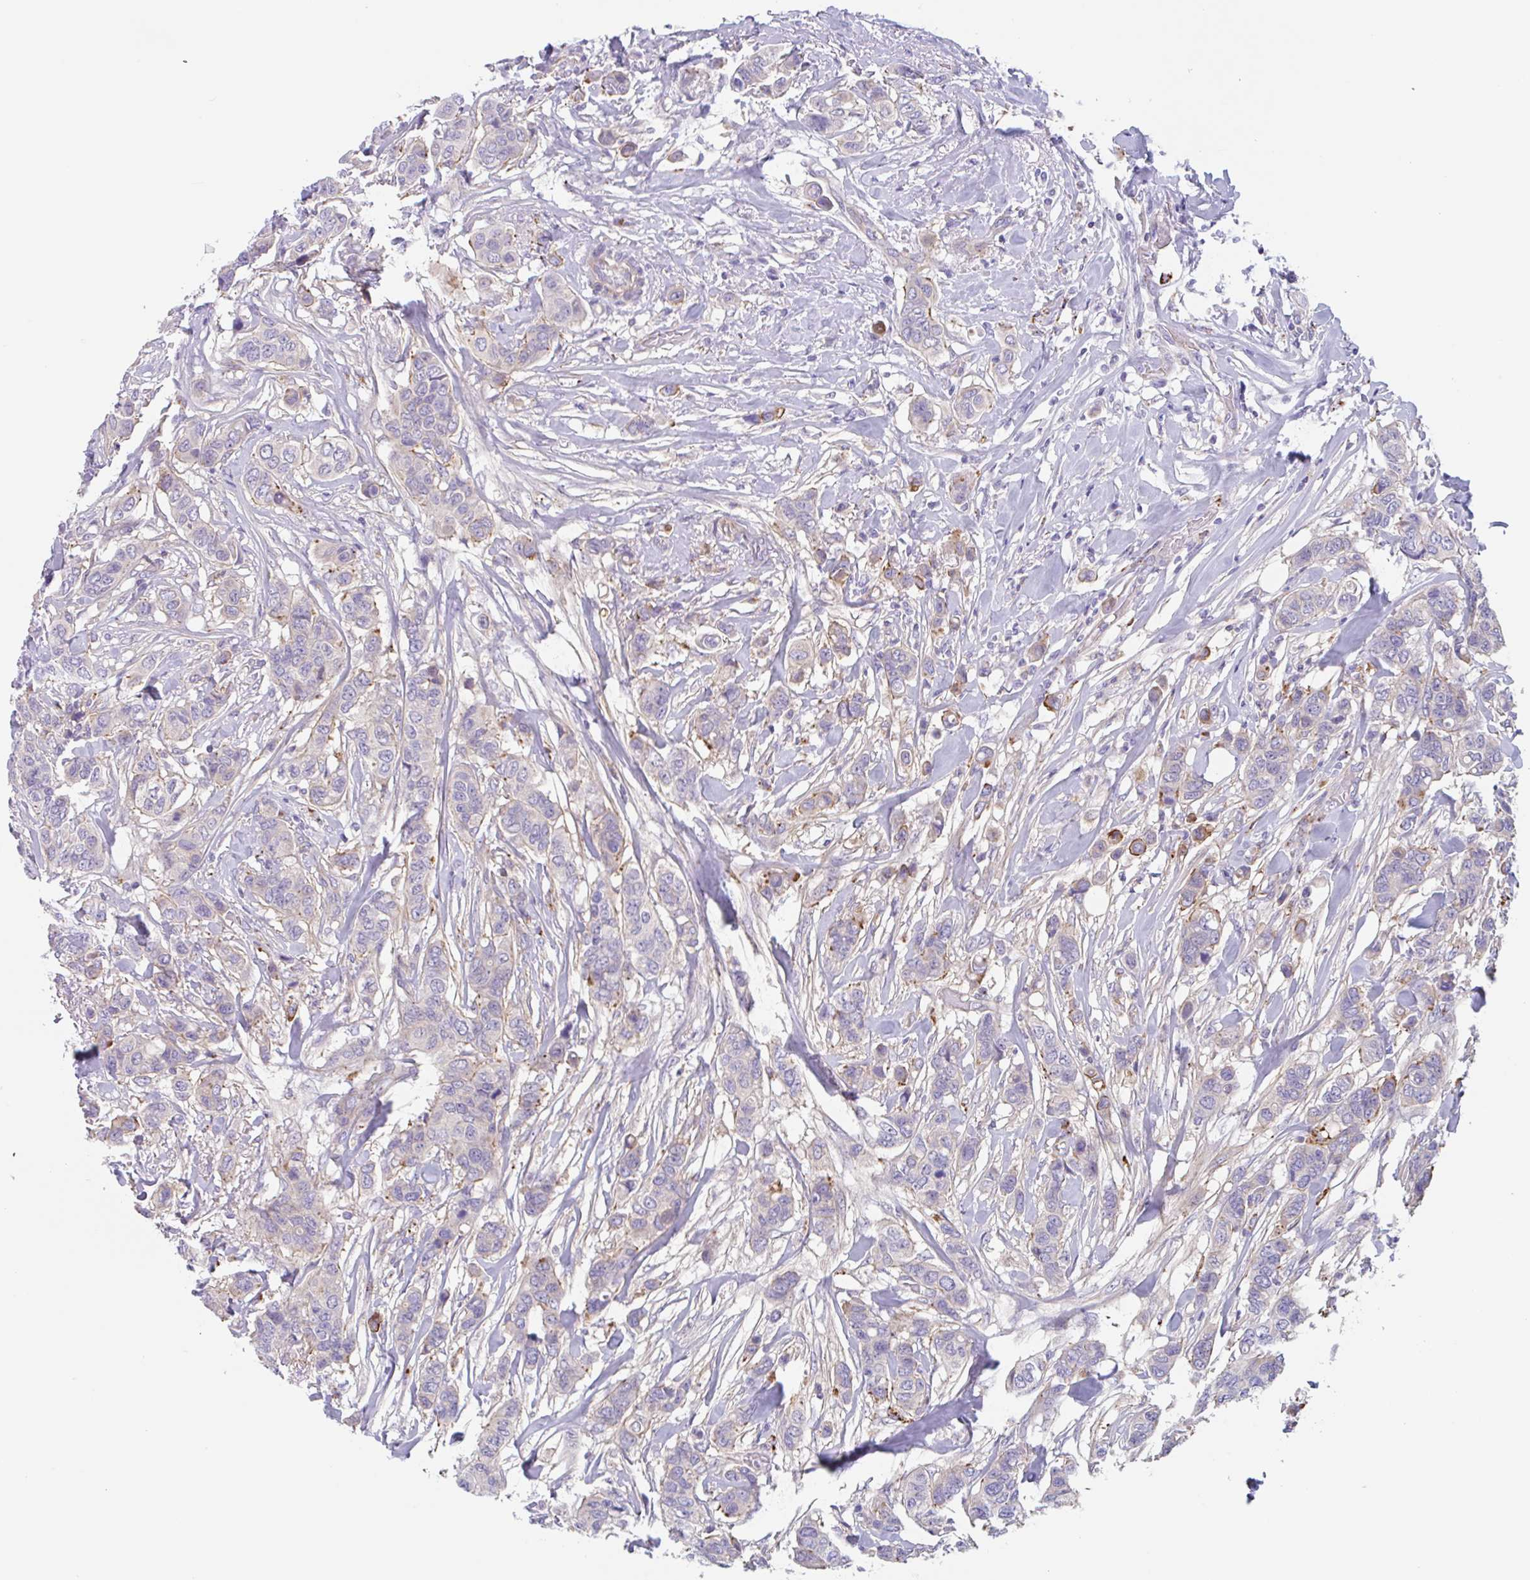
{"staining": {"intensity": "moderate", "quantity": "<25%", "location": "cytoplasmic/membranous"}, "tissue": "breast cancer", "cell_type": "Tumor cells", "image_type": "cancer", "snomed": [{"axis": "morphology", "description": "Lobular carcinoma"}, {"axis": "topography", "description": "Breast"}], "caption": "A brown stain highlights moderate cytoplasmic/membranous staining of a protein in lobular carcinoma (breast) tumor cells.", "gene": "LENG9", "patient": {"sex": "female", "age": 51}}